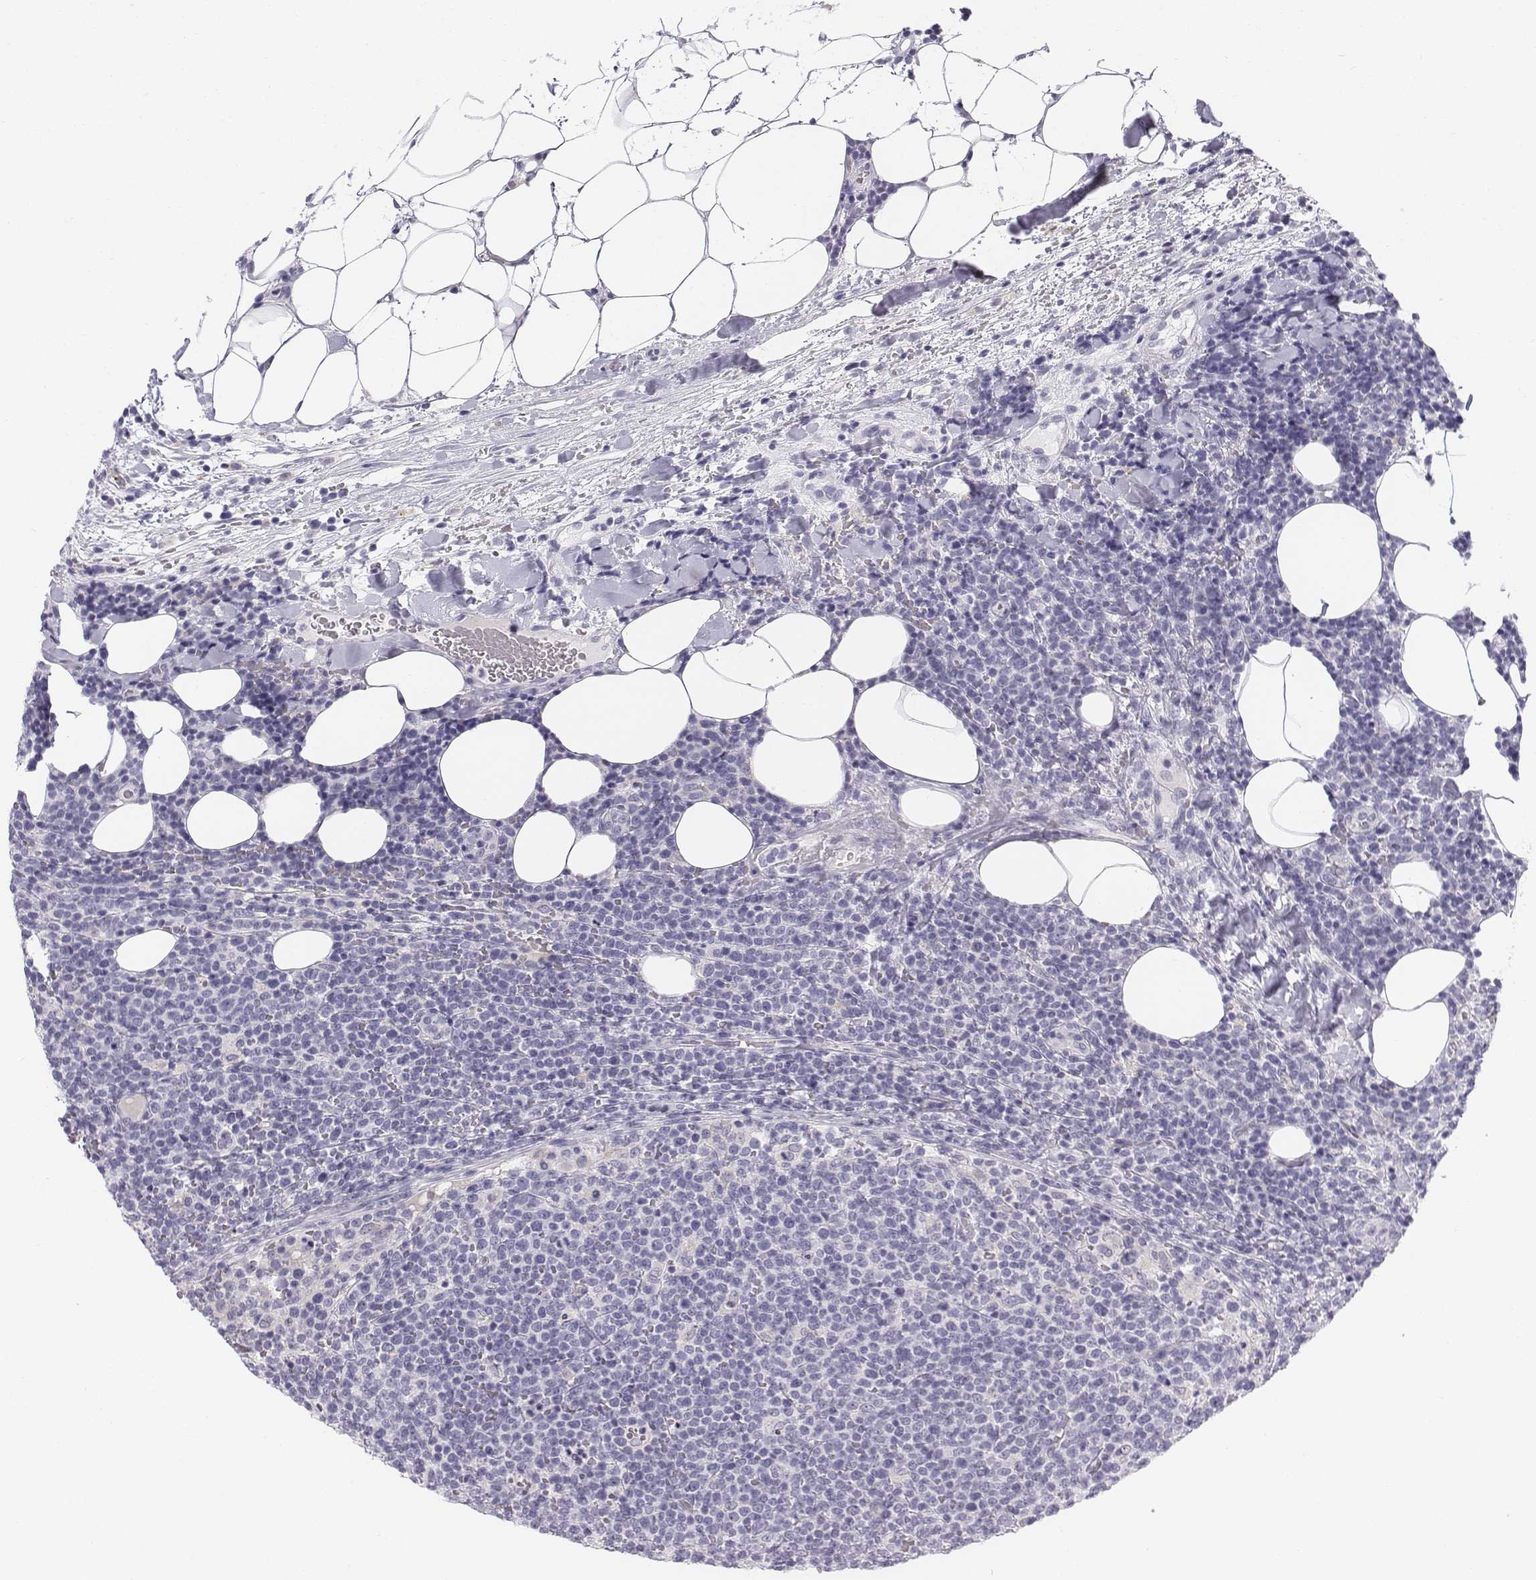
{"staining": {"intensity": "negative", "quantity": "none", "location": "none"}, "tissue": "lymphoma", "cell_type": "Tumor cells", "image_type": "cancer", "snomed": [{"axis": "morphology", "description": "Malignant lymphoma, non-Hodgkin's type, High grade"}, {"axis": "topography", "description": "Lymph node"}], "caption": "Tumor cells are negative for brown protein staining in lymphoma. (IHC, brightfield microscopy, high magnification).", "gene": "TH", "patient": {"sex": "male", "age": 61}}